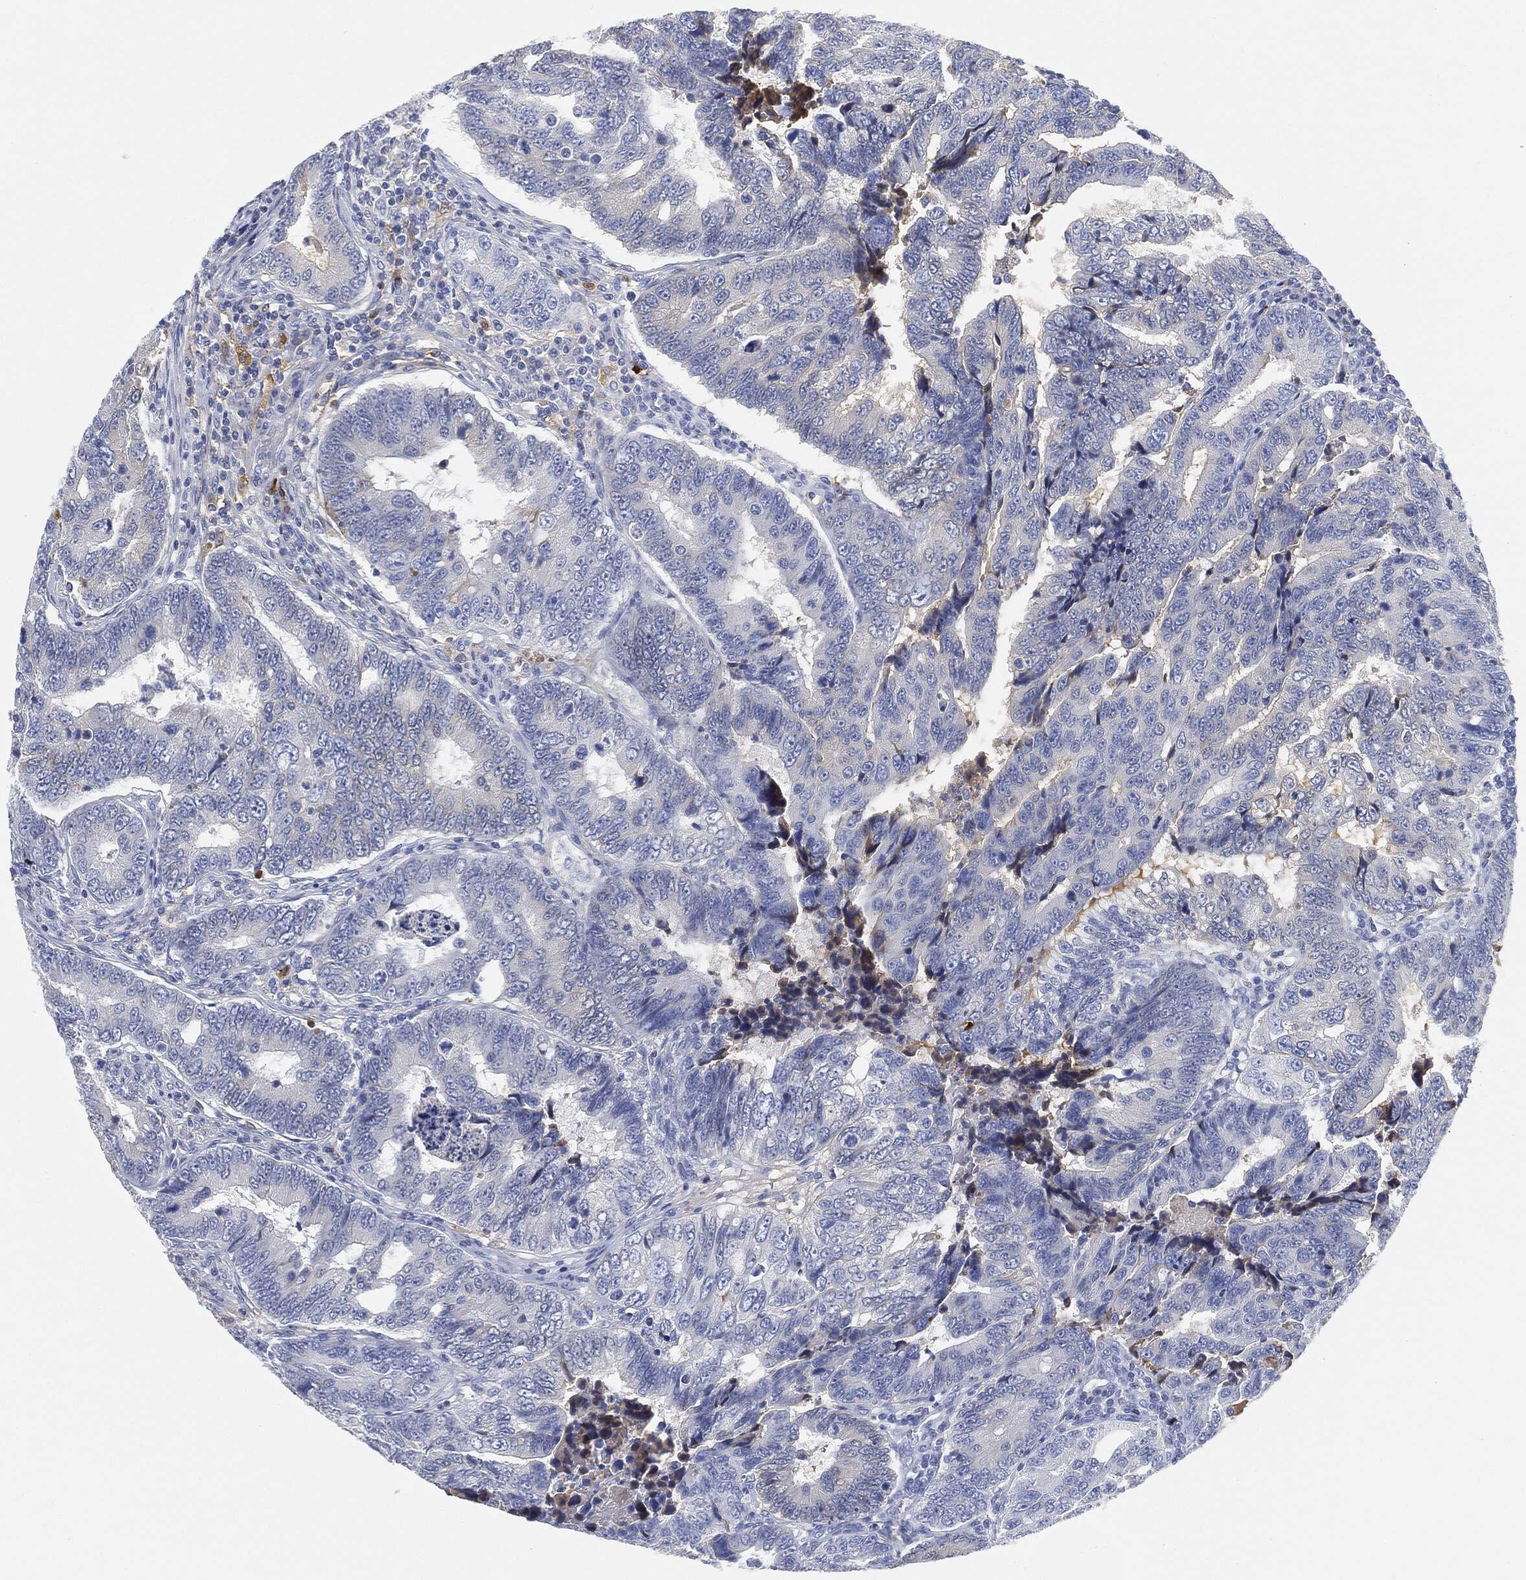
{"staining": {"intensity": "moderate", "quantity": "<25%", "location": "cytoplasmic/membranous"}, "tissue": "colorectal cancer", "cell_type": "Tumor cells", "image_type": "cancer", "snomed": [{"axis": "morphology", "description": "Adenocarcinoma, NOS"}, {"axis": "topography", "description": "Colon"}], "caption": "Human adenocarcinoma (colorectal) stained with a protein marker reveals moderate staining in tumor cells.", "gene": "IGLV6-57", "patient": {"sex": "female", "age": 72}}